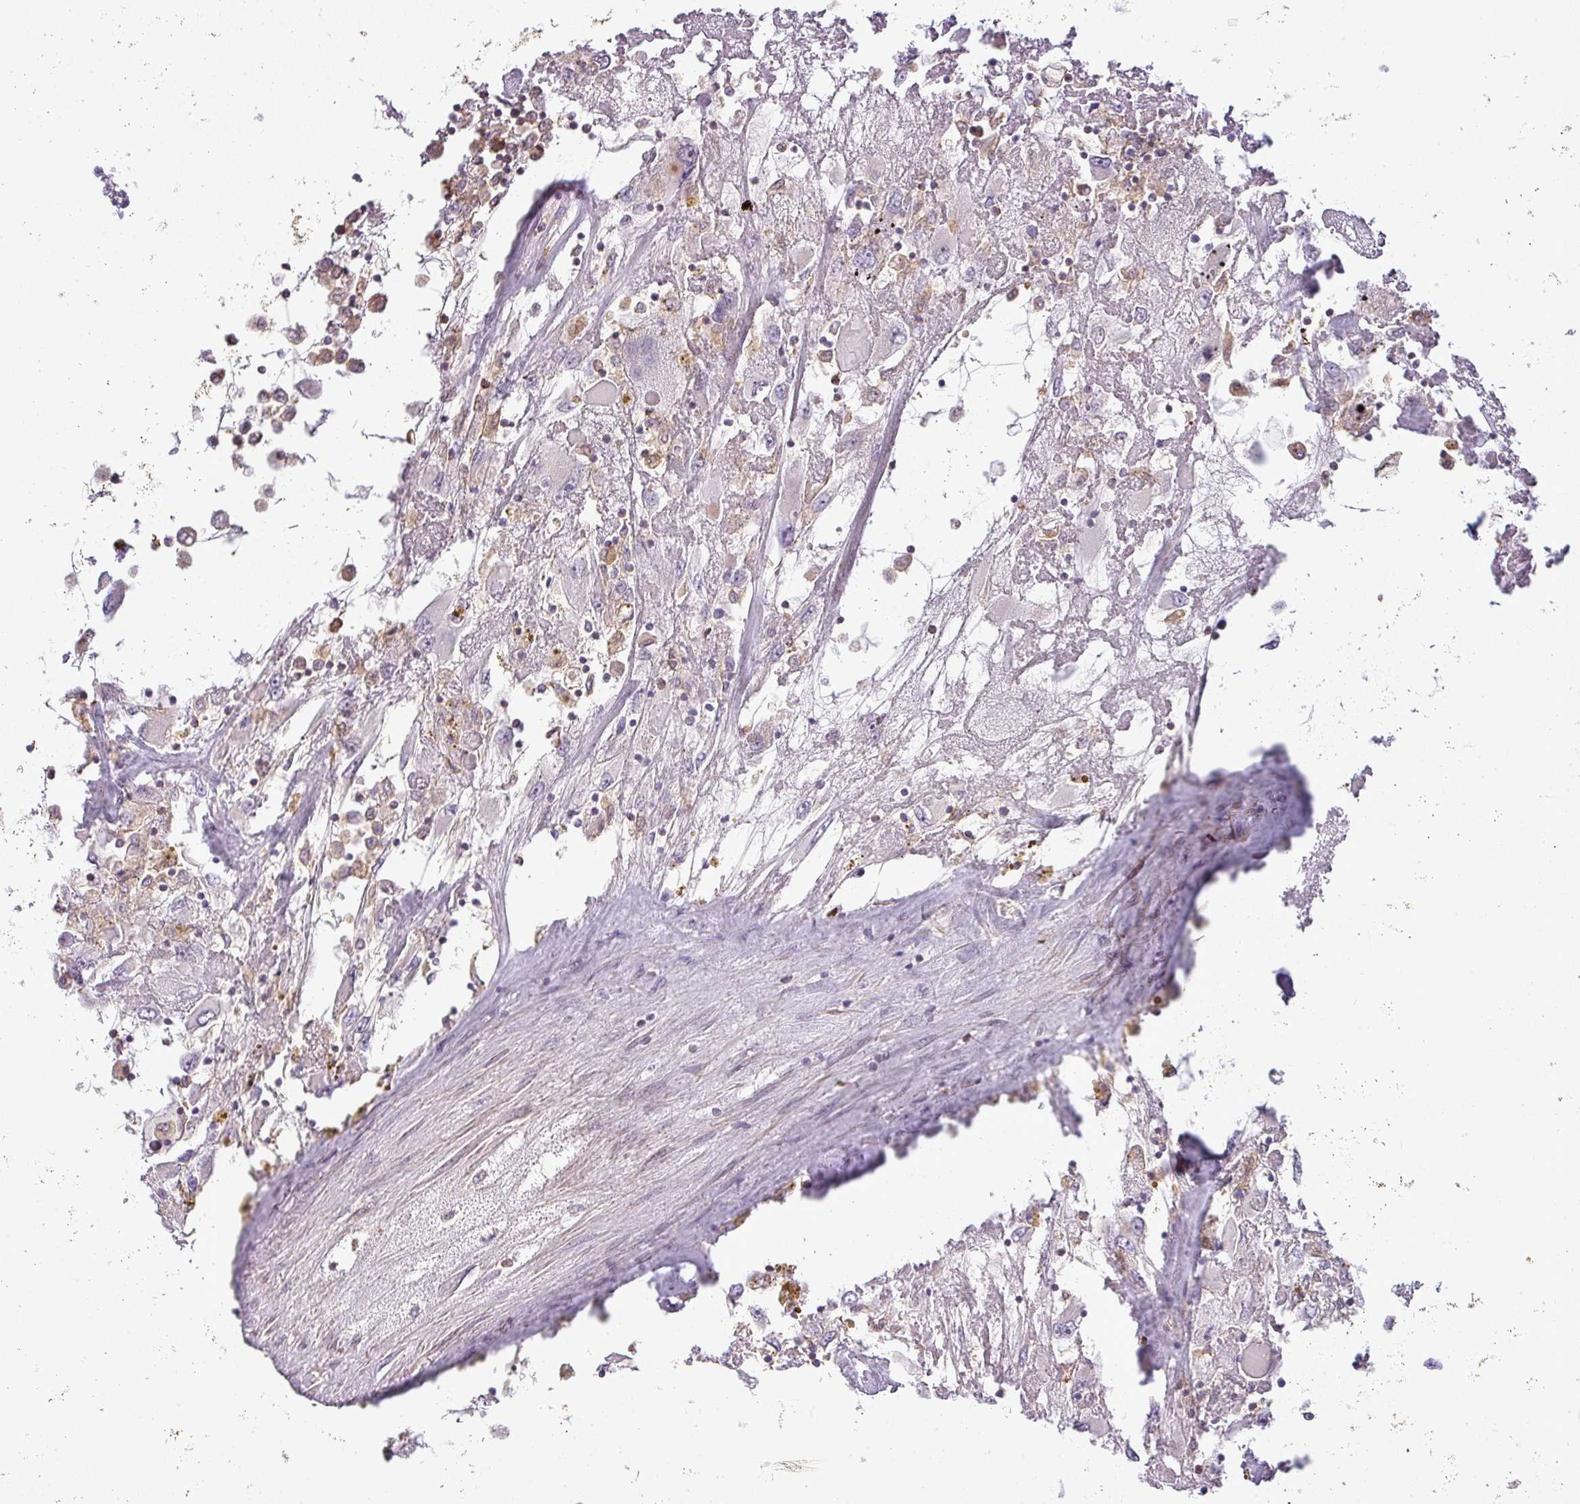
{"staining": {"intensity": "negative", "quantity": "none", "location": "none"}, "tissue": "renal cancer", "cell_type": "Tumor cells", "image_type": "cancer", "snomed": [{"axis": "morphology", "description": "Adenocarcinoma, NOS"}, {"axis": "topography", "description": "Kidney"}], "caption": "High power microscopy photomicrograph of an IHC histopathology image of adenocarcinoma (renal), revealing no significant staining in tumor cells.", "gene": "ZNF835", "patient": {"sex": "female", "age": 52}}